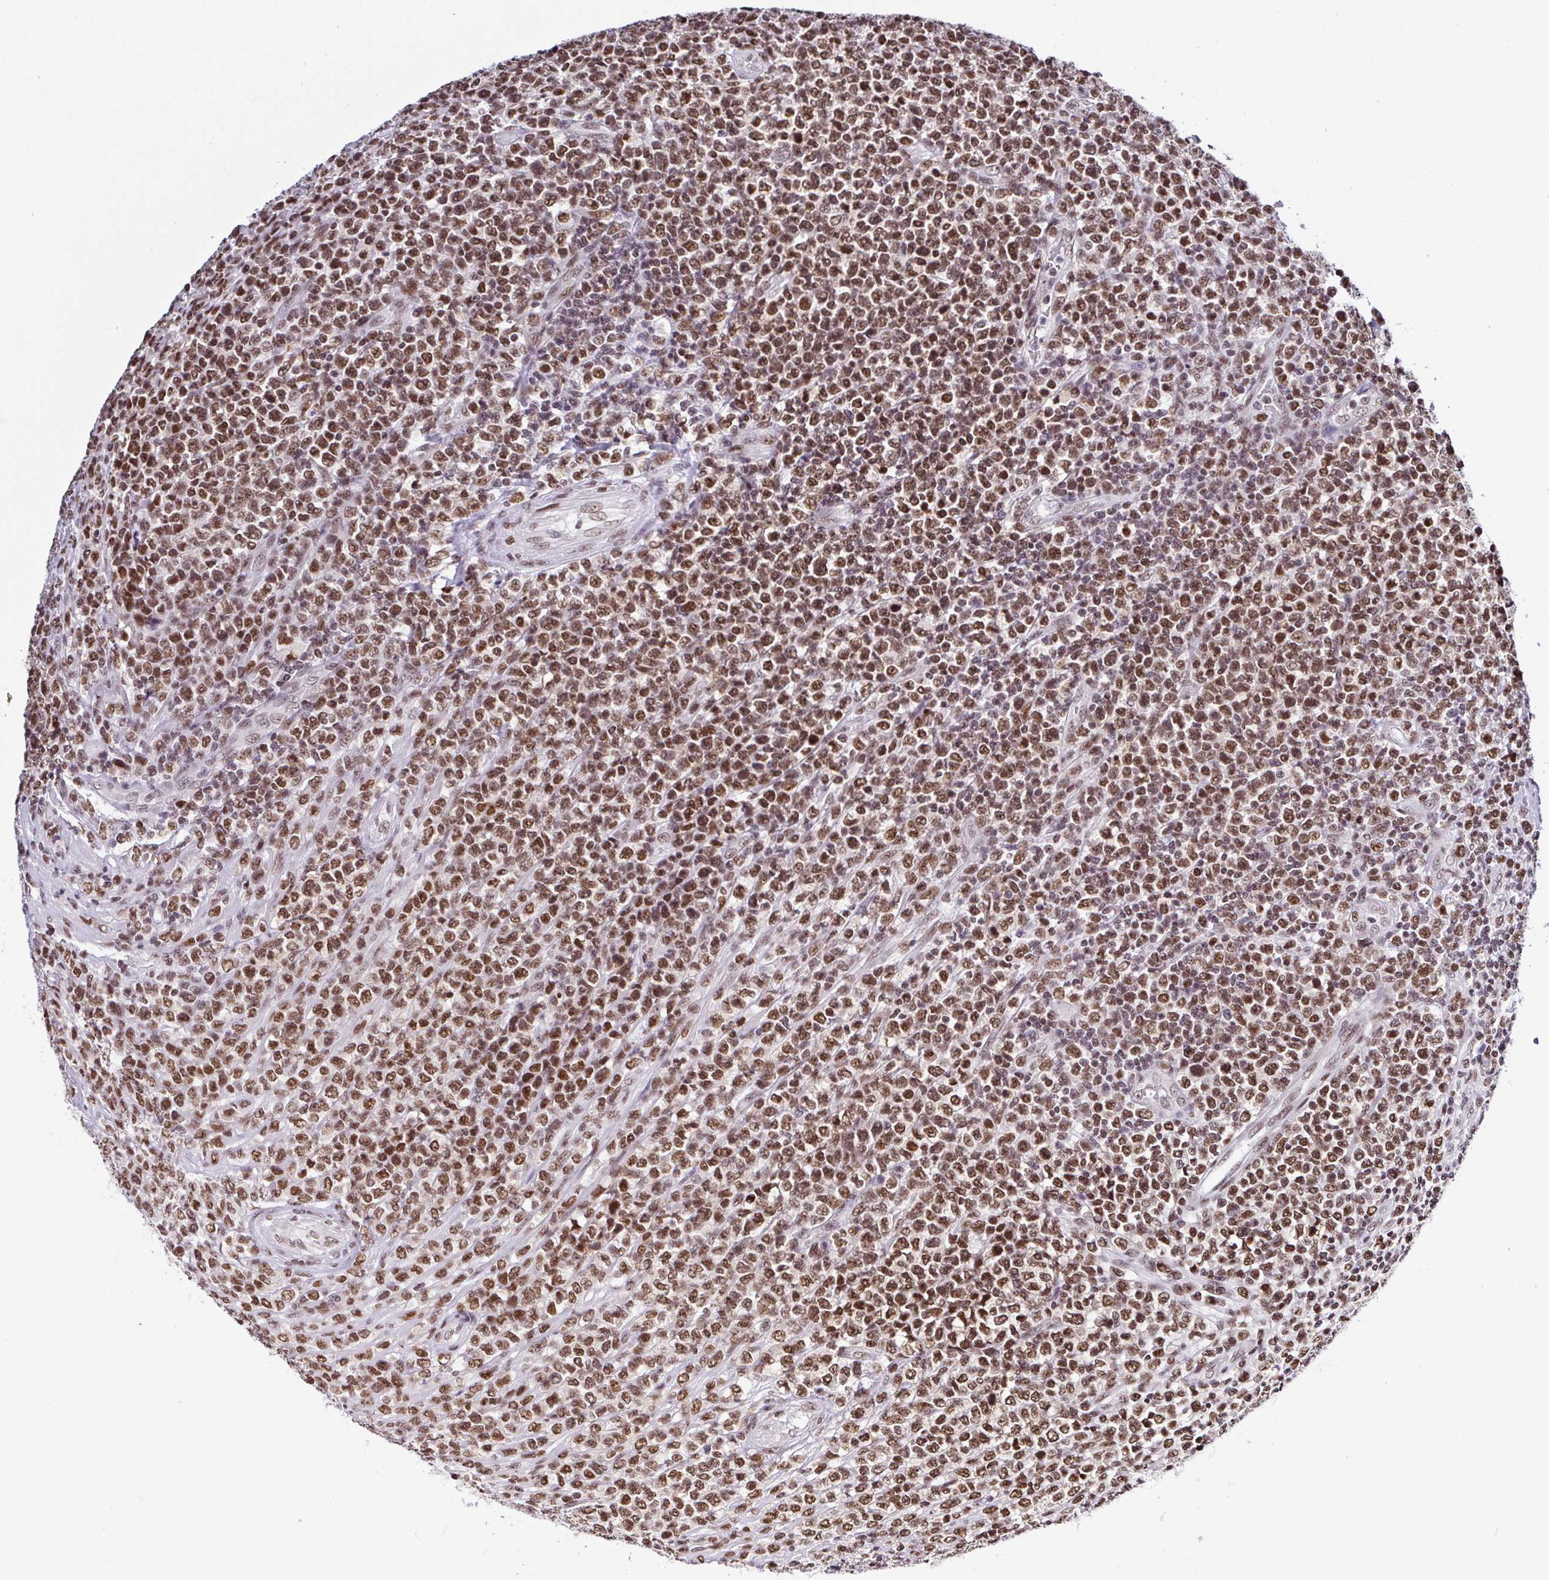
{"staining": {"intensity": "moderate", "quantity": ">75%", "location": "nuclear"}, "tissue": "lymphoma", "cell_type": "Tumor cells", "image_type": "cancer", "snomed": [{"axis": "morphology", "description": "Malignant lymphoma, non-Hodgkin's type, High grade"}, {"axis": "topography", "description": "Soft tissue"}], "caption": "Immunohistochemical staining of human lymphoma demonstrates moderate nuclear protein expression in approximately >75% of tumor cells.", "gene": "DR1", "patient": {"sex": "female", "age": 56}}